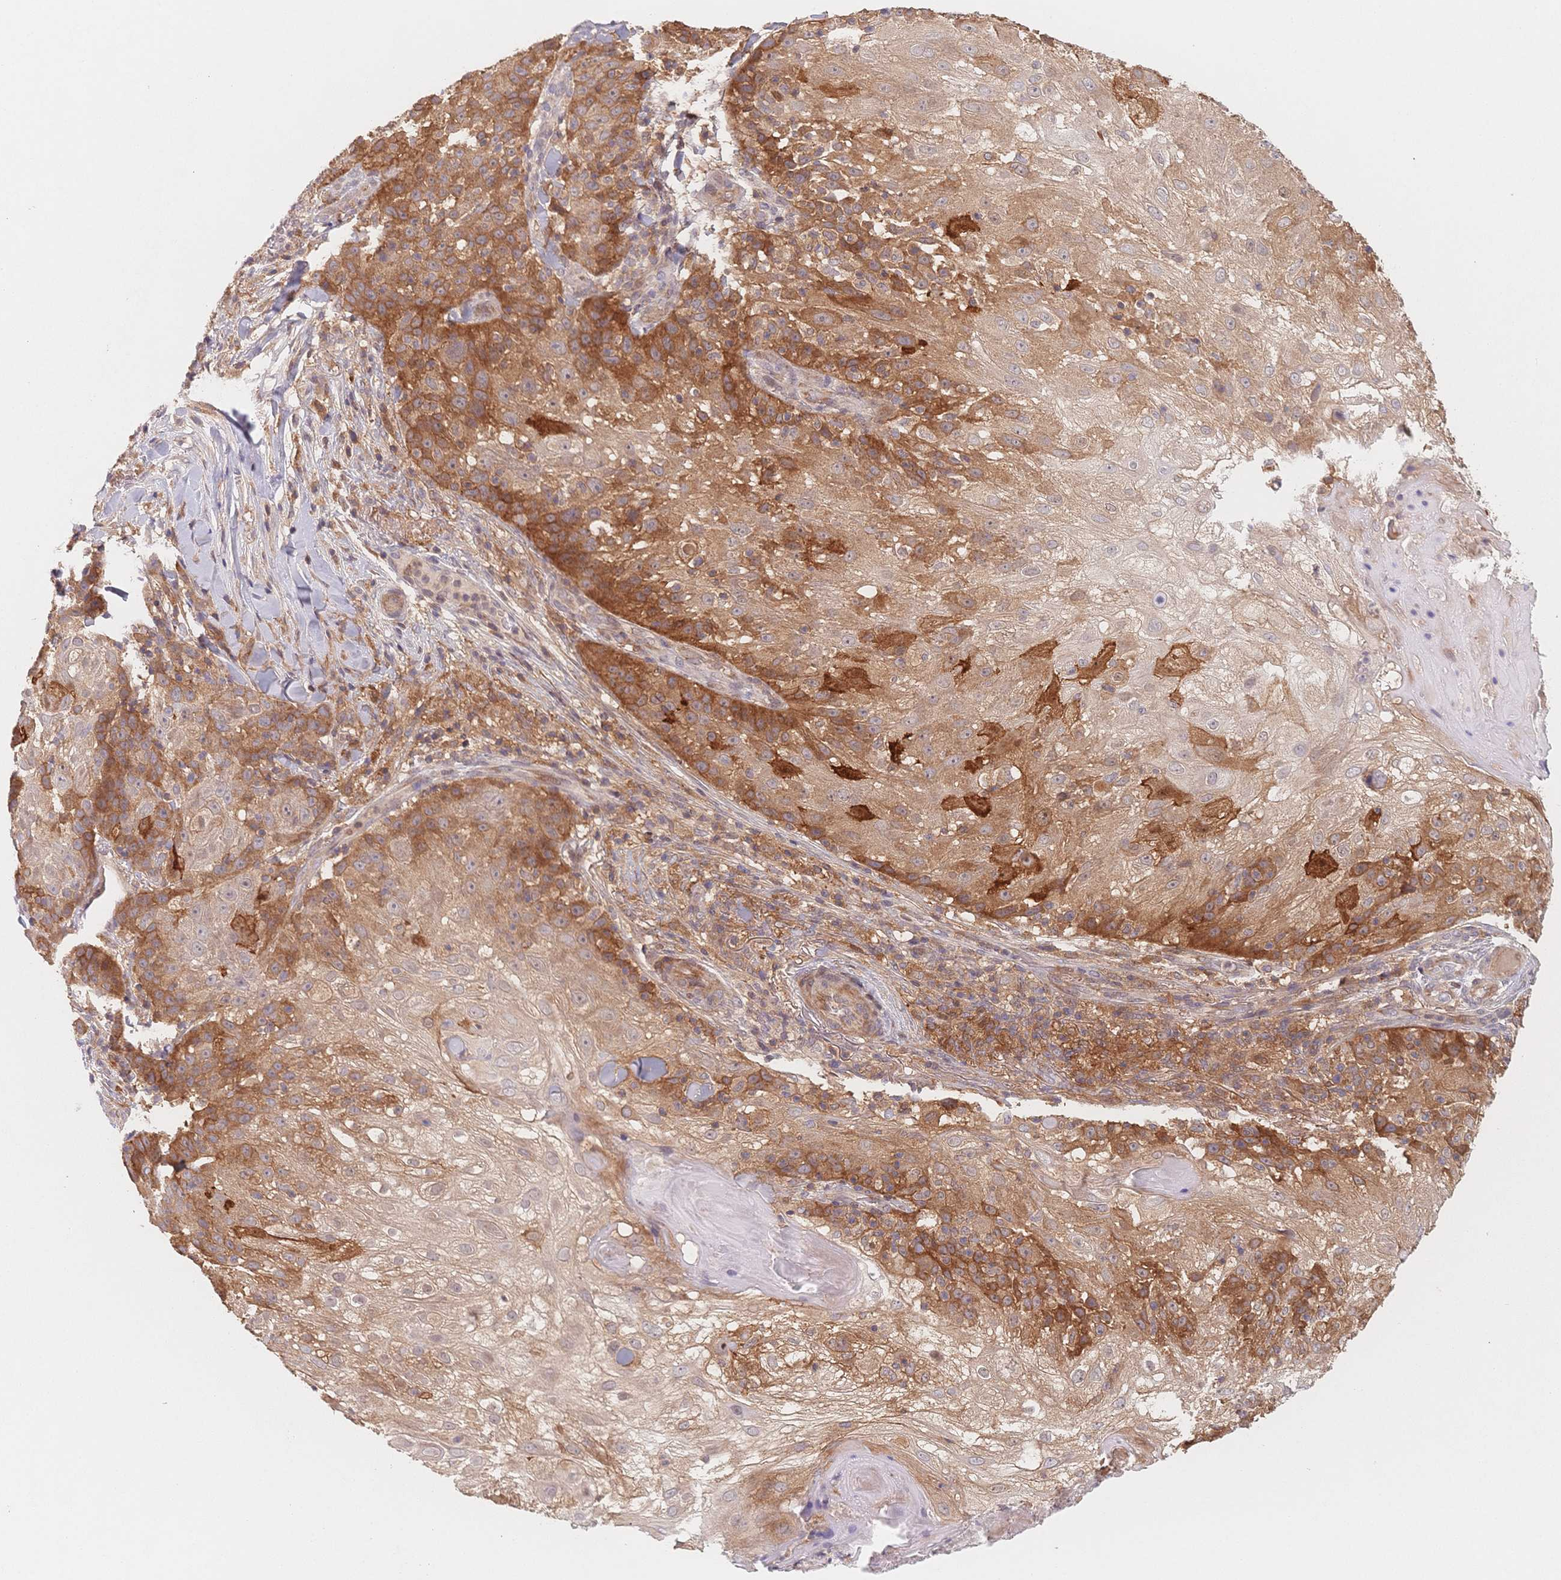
{"staining": {"intensity": "strong", "quantity": "25%-75%", "location": "cytoplasmic/membranous"}, "tissue": "skin cancer", "cell_type": "Tumor cells", "image_type": "cancer", "snomed": [{"axis": "morphology", "description": "Normal tissue, NOS"}, {"axis": "morphology", "description": "Squamous cell carcinoma, NOS"}, {"axis": "topography", "description": "Skin"}], "caption": "Immunohistochemical staining of human squamous cell carcinoma (skin) displays high levels of strong cytoplasmic/membranous protein expression in approximately 25%-75% of tumor cells.", "gene": "C12orf75", "patient": {"sex": "female", "age": 83}}